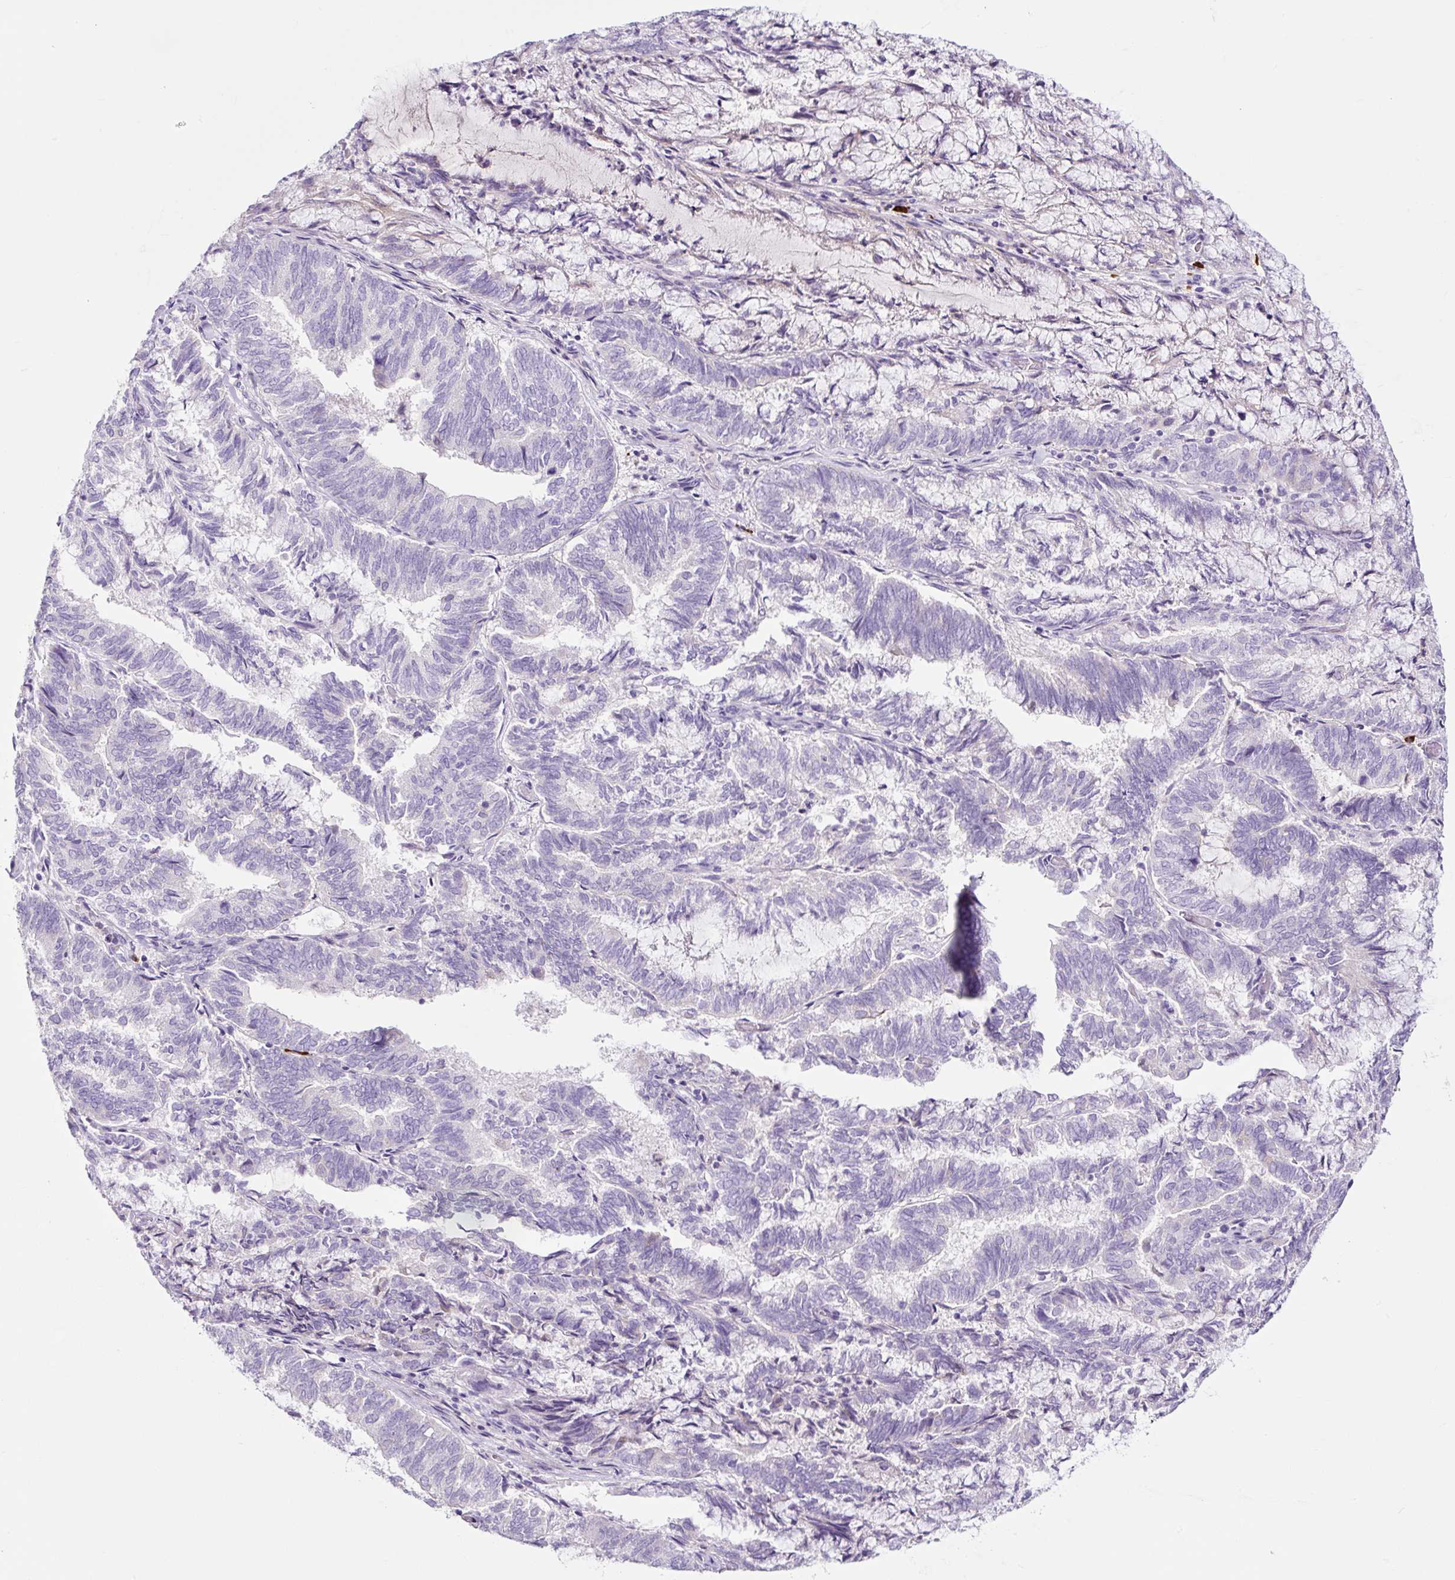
{"staining": {"intensity": "negative", "quantity": "none", "location": "none"}, "tissue": "endometrial cancer", "cell_type": "Tumor cells", "image_type": "cancer", "snomed": [{"axis": "morphology", "description": "Adenocarcinoma, NOS"}, {"axis": "topography", "description": "Endometrium"}], "caption": "High power microscopy micrograph of an immunohistochemistry micrograph of endometrial cancer (adenocarcinoma), revealing no significant expression in tumor cells.", "gene": "RNF212B", "patient": {"sex": "female", "age": 80}}